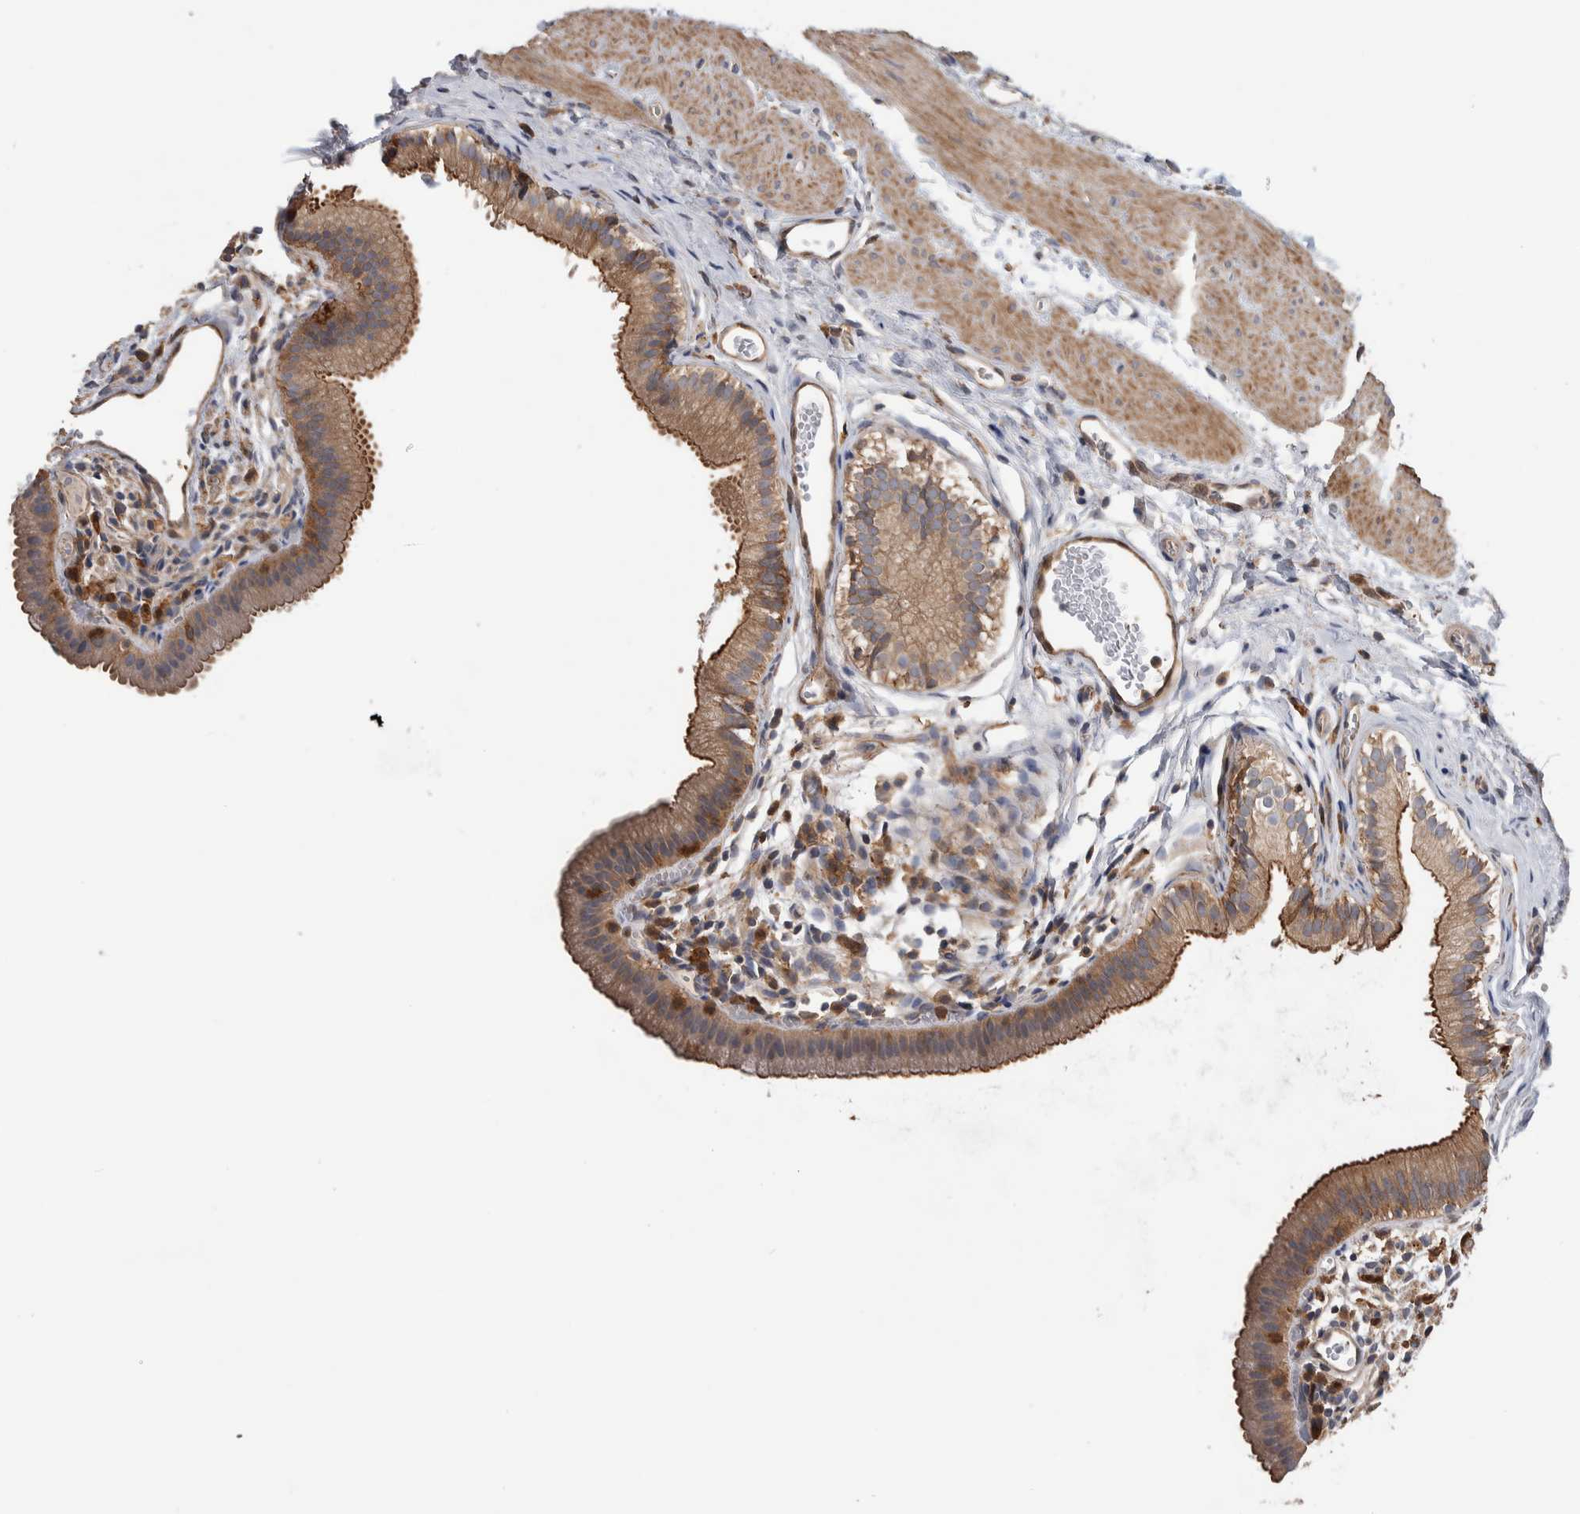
{"staining": {"intensity": "weak", "quantity": ">75%", "location": "cytoplasmic/membranous"}, "tissue": "gallbladder", "cell_type": "Glandular cells", "image_type": "normal", "snomed": [{"axis": "morphology", "description": "Normal tissue, NOS"}, {"axis": "topography", "description": "Gallbladder"}], "caption": "Glandular cells display low levels of weak cytoplasmic/membranous expression in about >75% of cells in unremarkable gallbladder.", "gene": "SDCBP", "patient": {"sex": "female", "age": 26}}